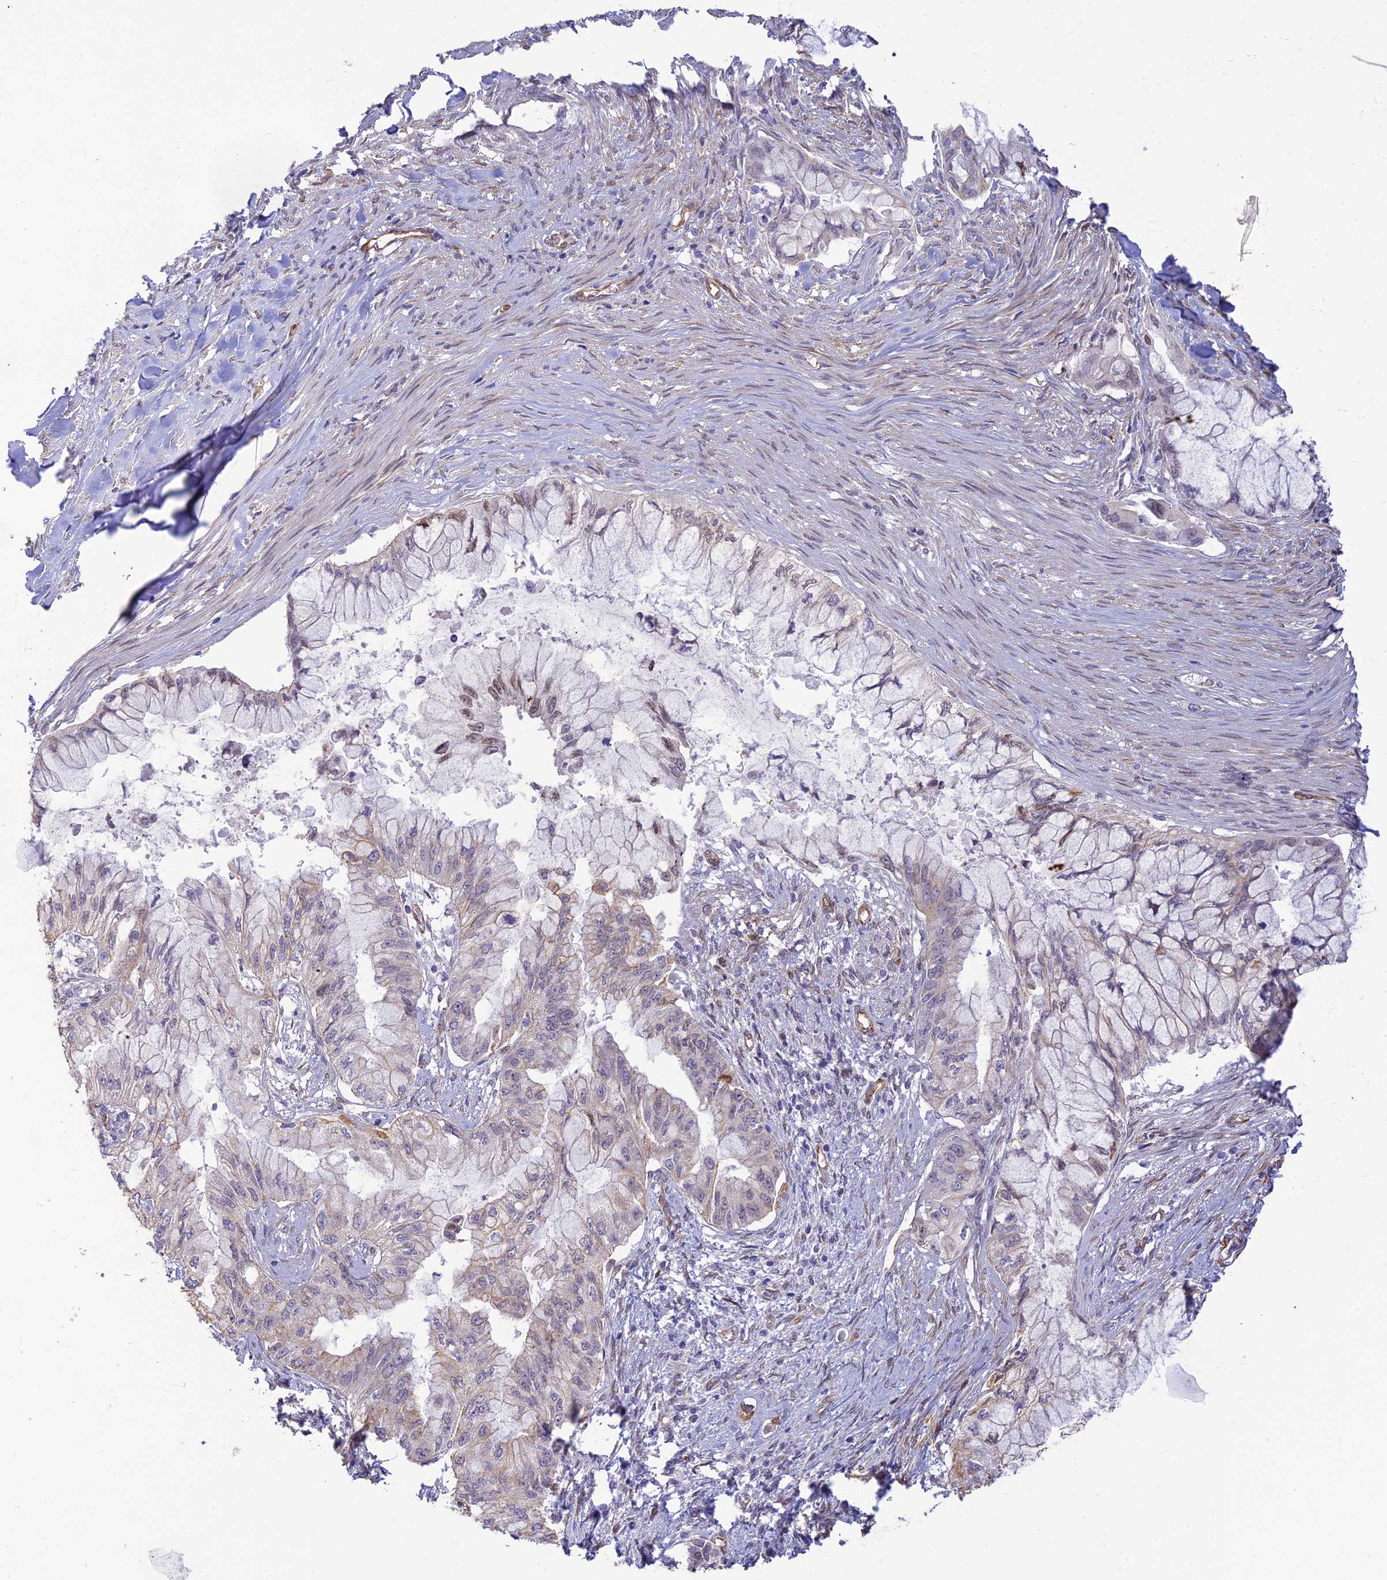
{"staining": {"intensity": "weak", "quantity": "<25%", "location": "cytoplasmic/membranous"}, "tissue": "pancreatic cancer", "cell_type": "Tumor cells", "image_type": "cancer", "snomed": [{"axis": "morphology", "description": "Adenocarcinoma, NOS"}, {"axis": "topography", "description": "Pancreas"}], "caption": "High power microscopy photomicrograph of an IHC micrograph of pancreatic cancer (adenocarcinoma), revealing no significant positivity in tumor cells. (Stains: DAB (3,3'-diaminobenzidine) IHC with hematoxylin counter stain, Microscopy: brightfield microscopy at high magnification).", "gene": "ALDH1L2", "patient": {"sex": "male", "age": 48}}